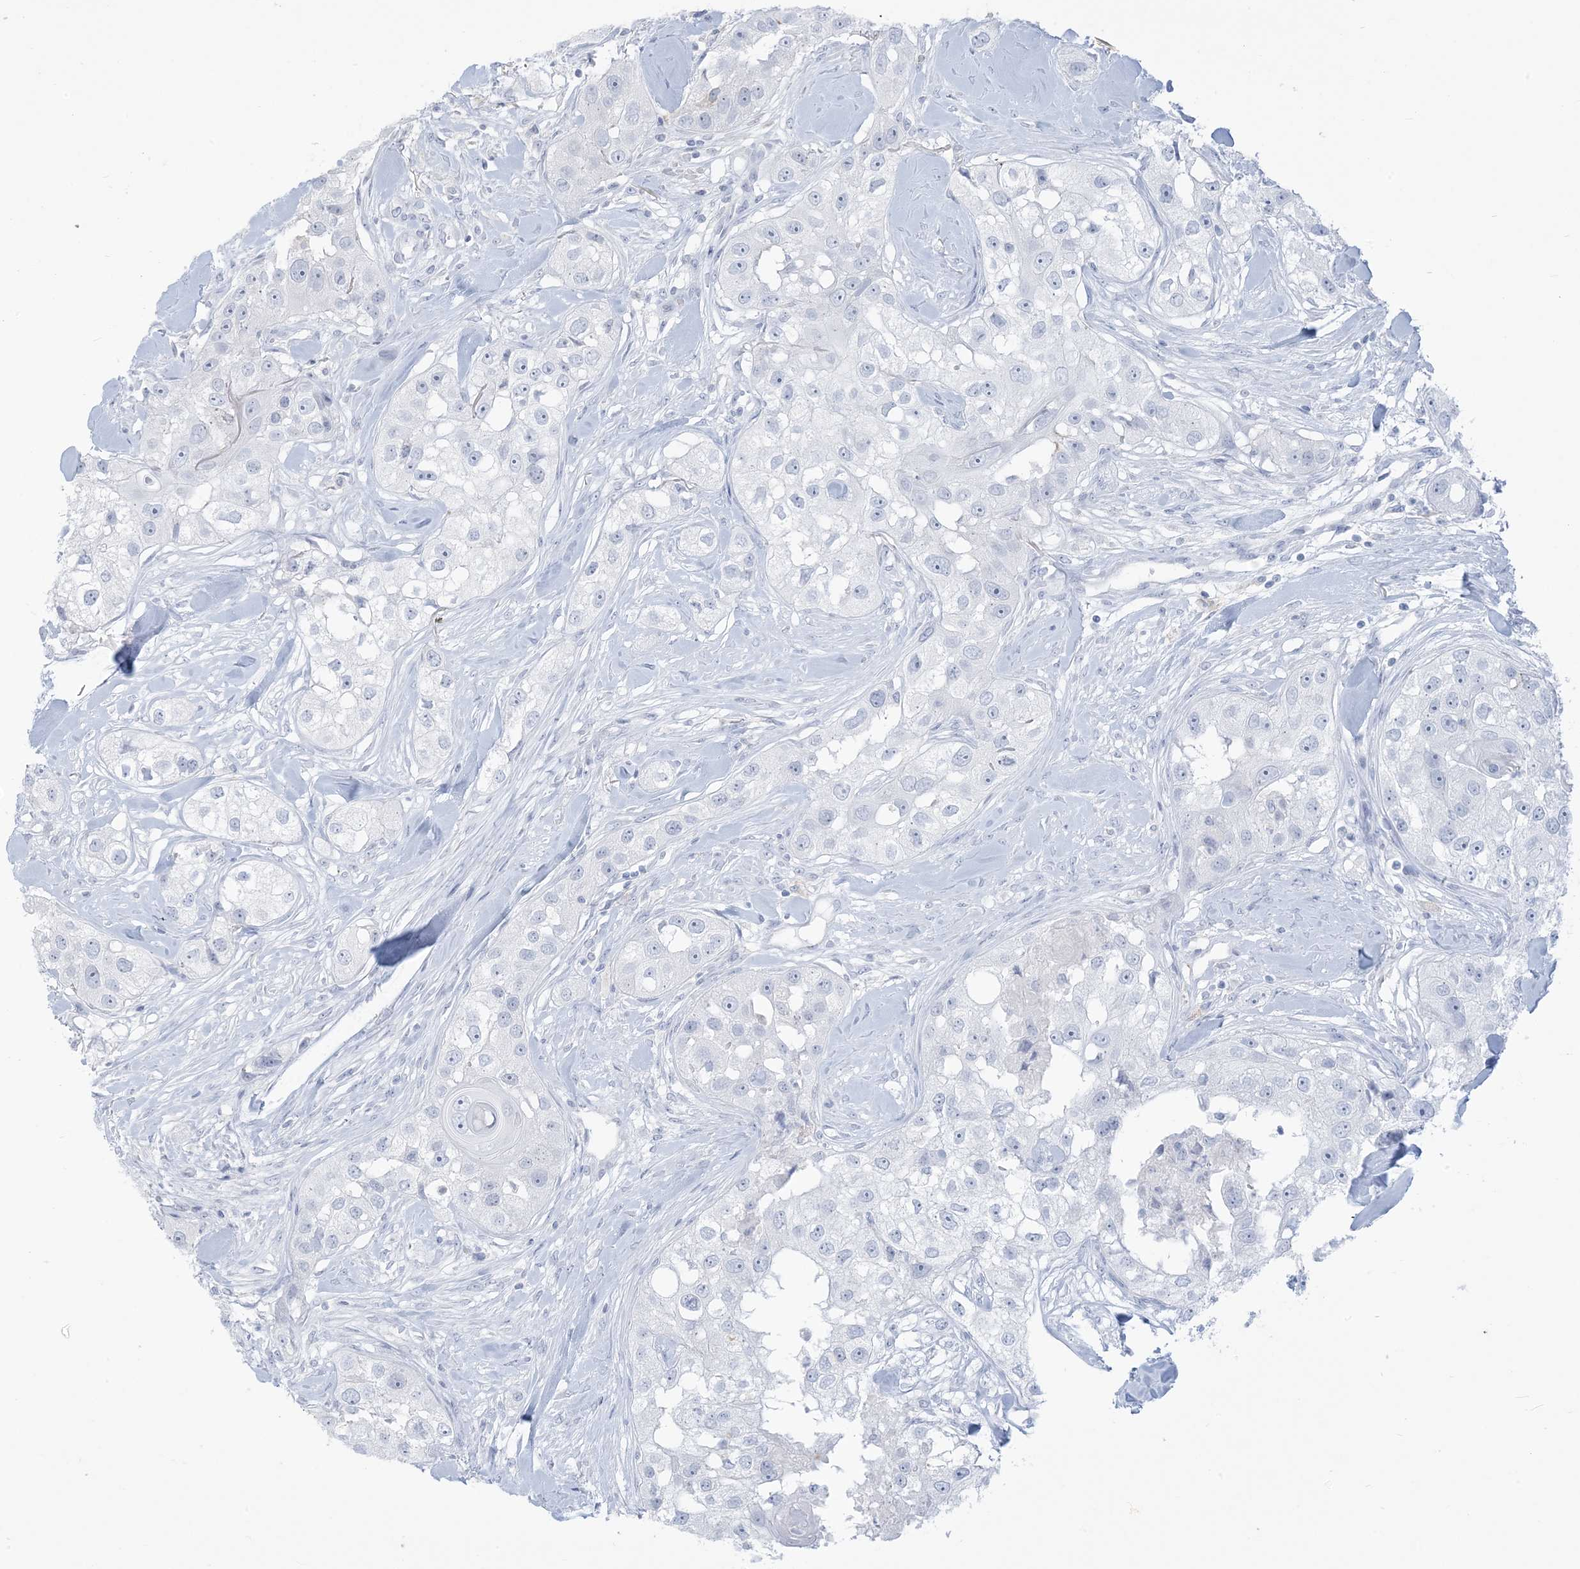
{"staining": {"intensity": "negative", "quantity": "none", "location": "none"}, "tissue": "head and neck cancer", "cell_type": "Tumor cells", "image_type": "cancer", "snomed": [{"axis": "morphology", "description": "Normal tissue, NOS"}, {"axis": "morphology", "description": "Squamous cell carcinoma, NOS"}, {"axis": "topography", "description": "Skeletal muscle"}, {"axis": "topography", "description": "Head-Neck"}], "caption": "Immunohistochemical staining of head and neck squamous cell carcinoma exhibits no significant positivity in tumor cells. (Stains: DAB (3,3'-diaminobenzidine) immunohistochemistry (IHC) with hematoxylin counter stain, Microscopy: brightfield microscopy at high magnification).", "gene": "HLA-DRB1", "patient": {"sex": "male", "age": 51}}